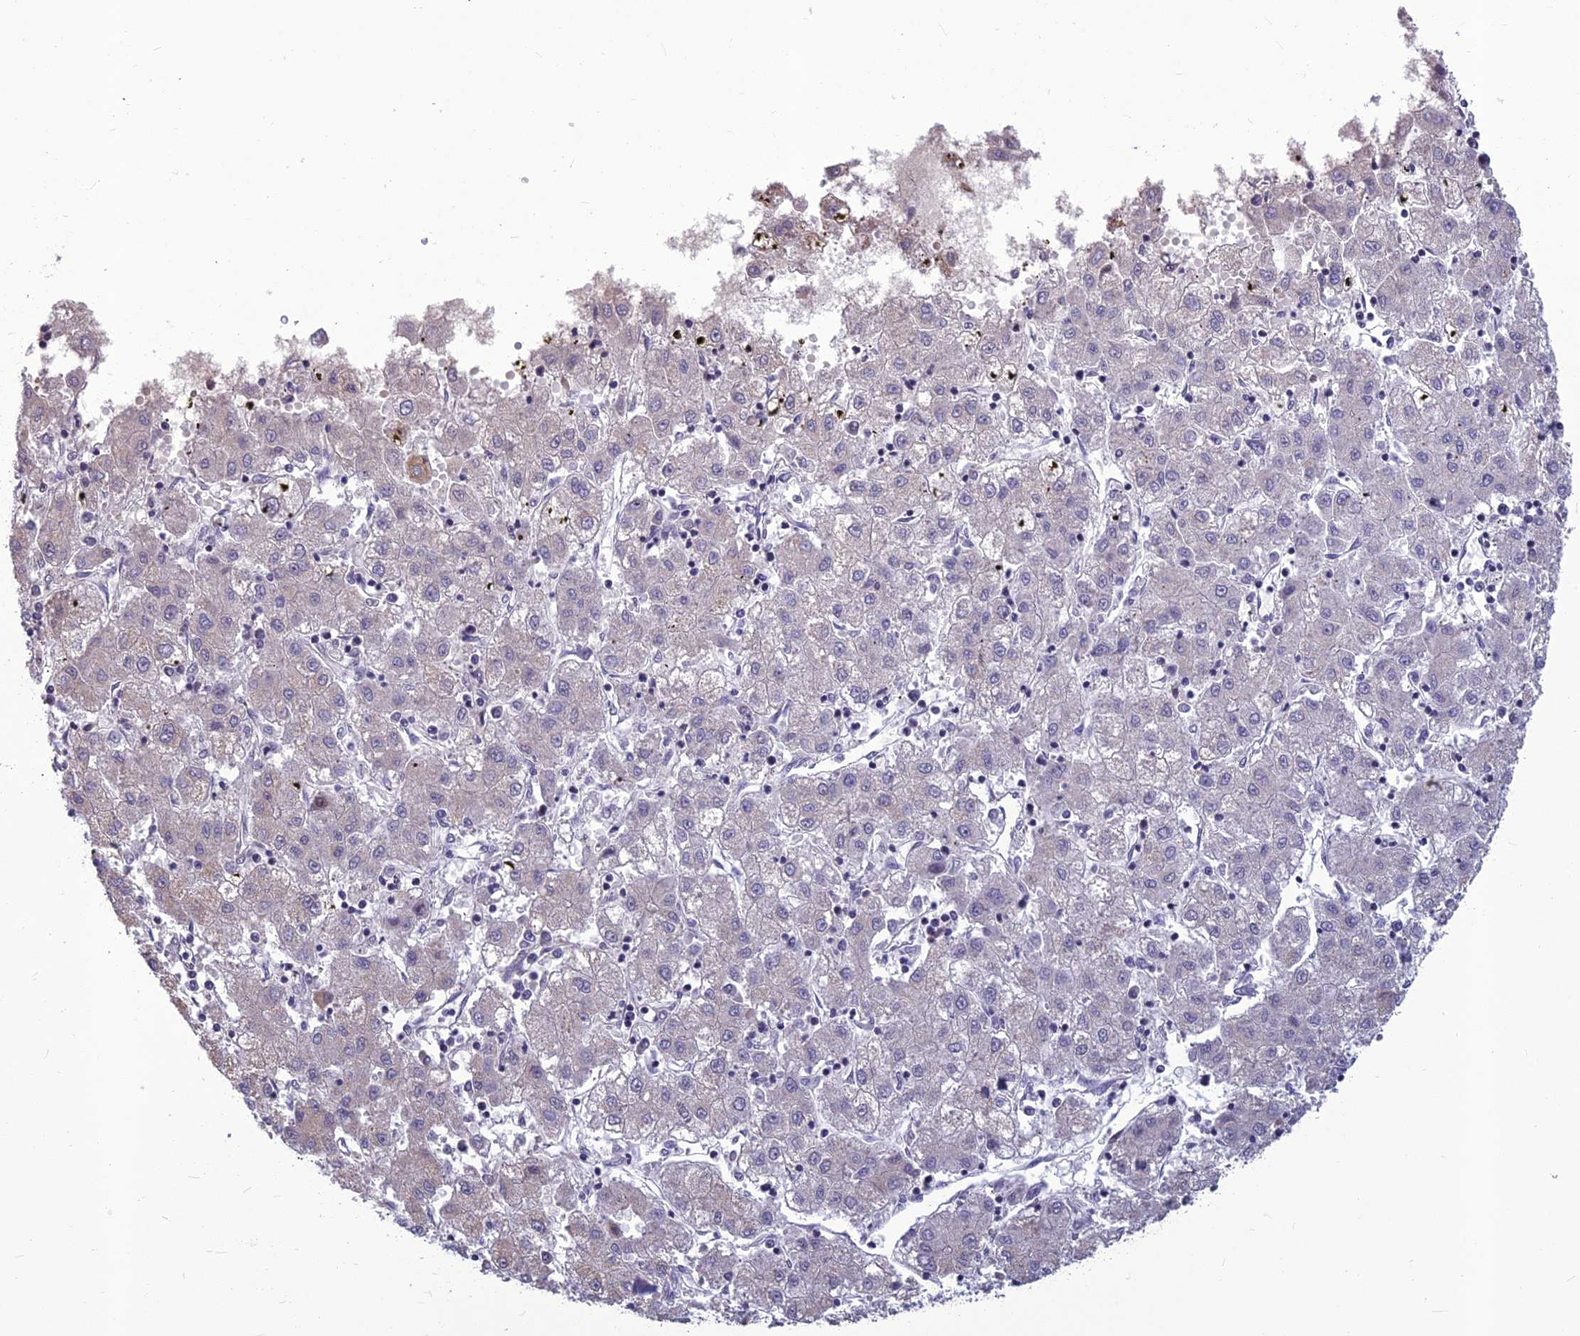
{"staining": {"intensity": "weak", "quantity": "<25%", "location": "cytoplasmic/membranous"}, "tissue": "liver cancer", "cell_type": "Tumor cells", "image_type": "cancer", "snomed": [{"axis": "morphology", "description": "Carcinoma, Hepatocellular, NOS"}, {"axis": "topography", "description": "Liver"}], "caption": "DAB immunohistochemical staining of hepatocellular carcinoma (liver) shows no significant positivity in tumor cells.", "gene": "FBRS", "patient": {"sex": "male", "age": 72}}